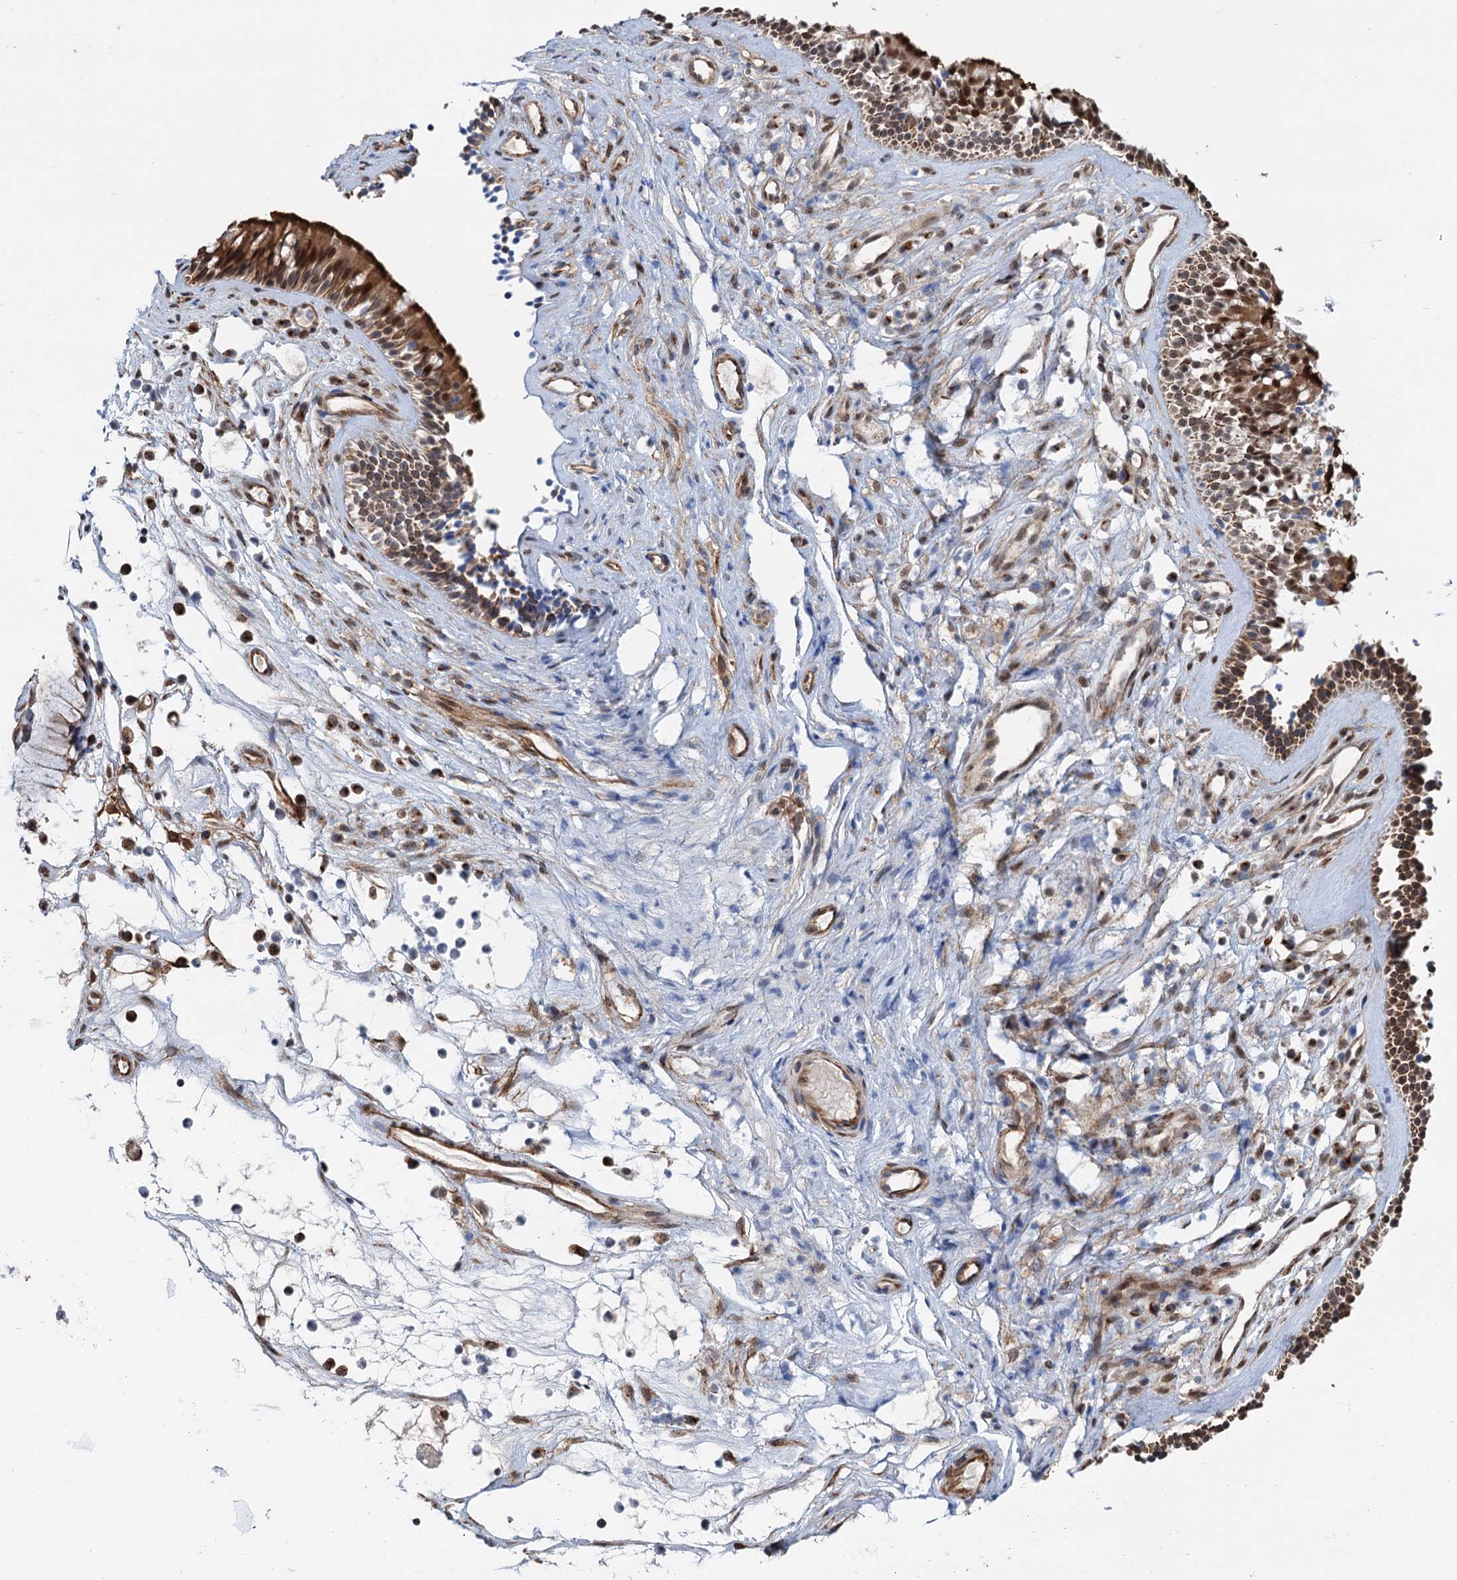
{"staining": {"intensity": "moderate", "quantity": ">75%", "location": "cytoplasmic/membranous,nuclear"}, "tissue": "nasopharynx", "cell_type": "Respiratory epithelial cells", "image_type": "normal", "snomed": [{"axis": "morphology", "description": "Normal tissue, NOS"}, {"axis": "morphology", "description": "Inflammation, NOS"}, {"axis": "morphology", "description": "Malignant melanoma, Metastatic site"}, {"axis": "topography", "description": "Nasopharynx"}], "caption": "A photomicrograph of human nasopharynx stained for a protein reveals moderate cytoplasmic/membranous,nuclear brown staining in respiratory epithelial cells.", "gene": "CFDP1", "patient": {"sex": "male", "age": 70}}